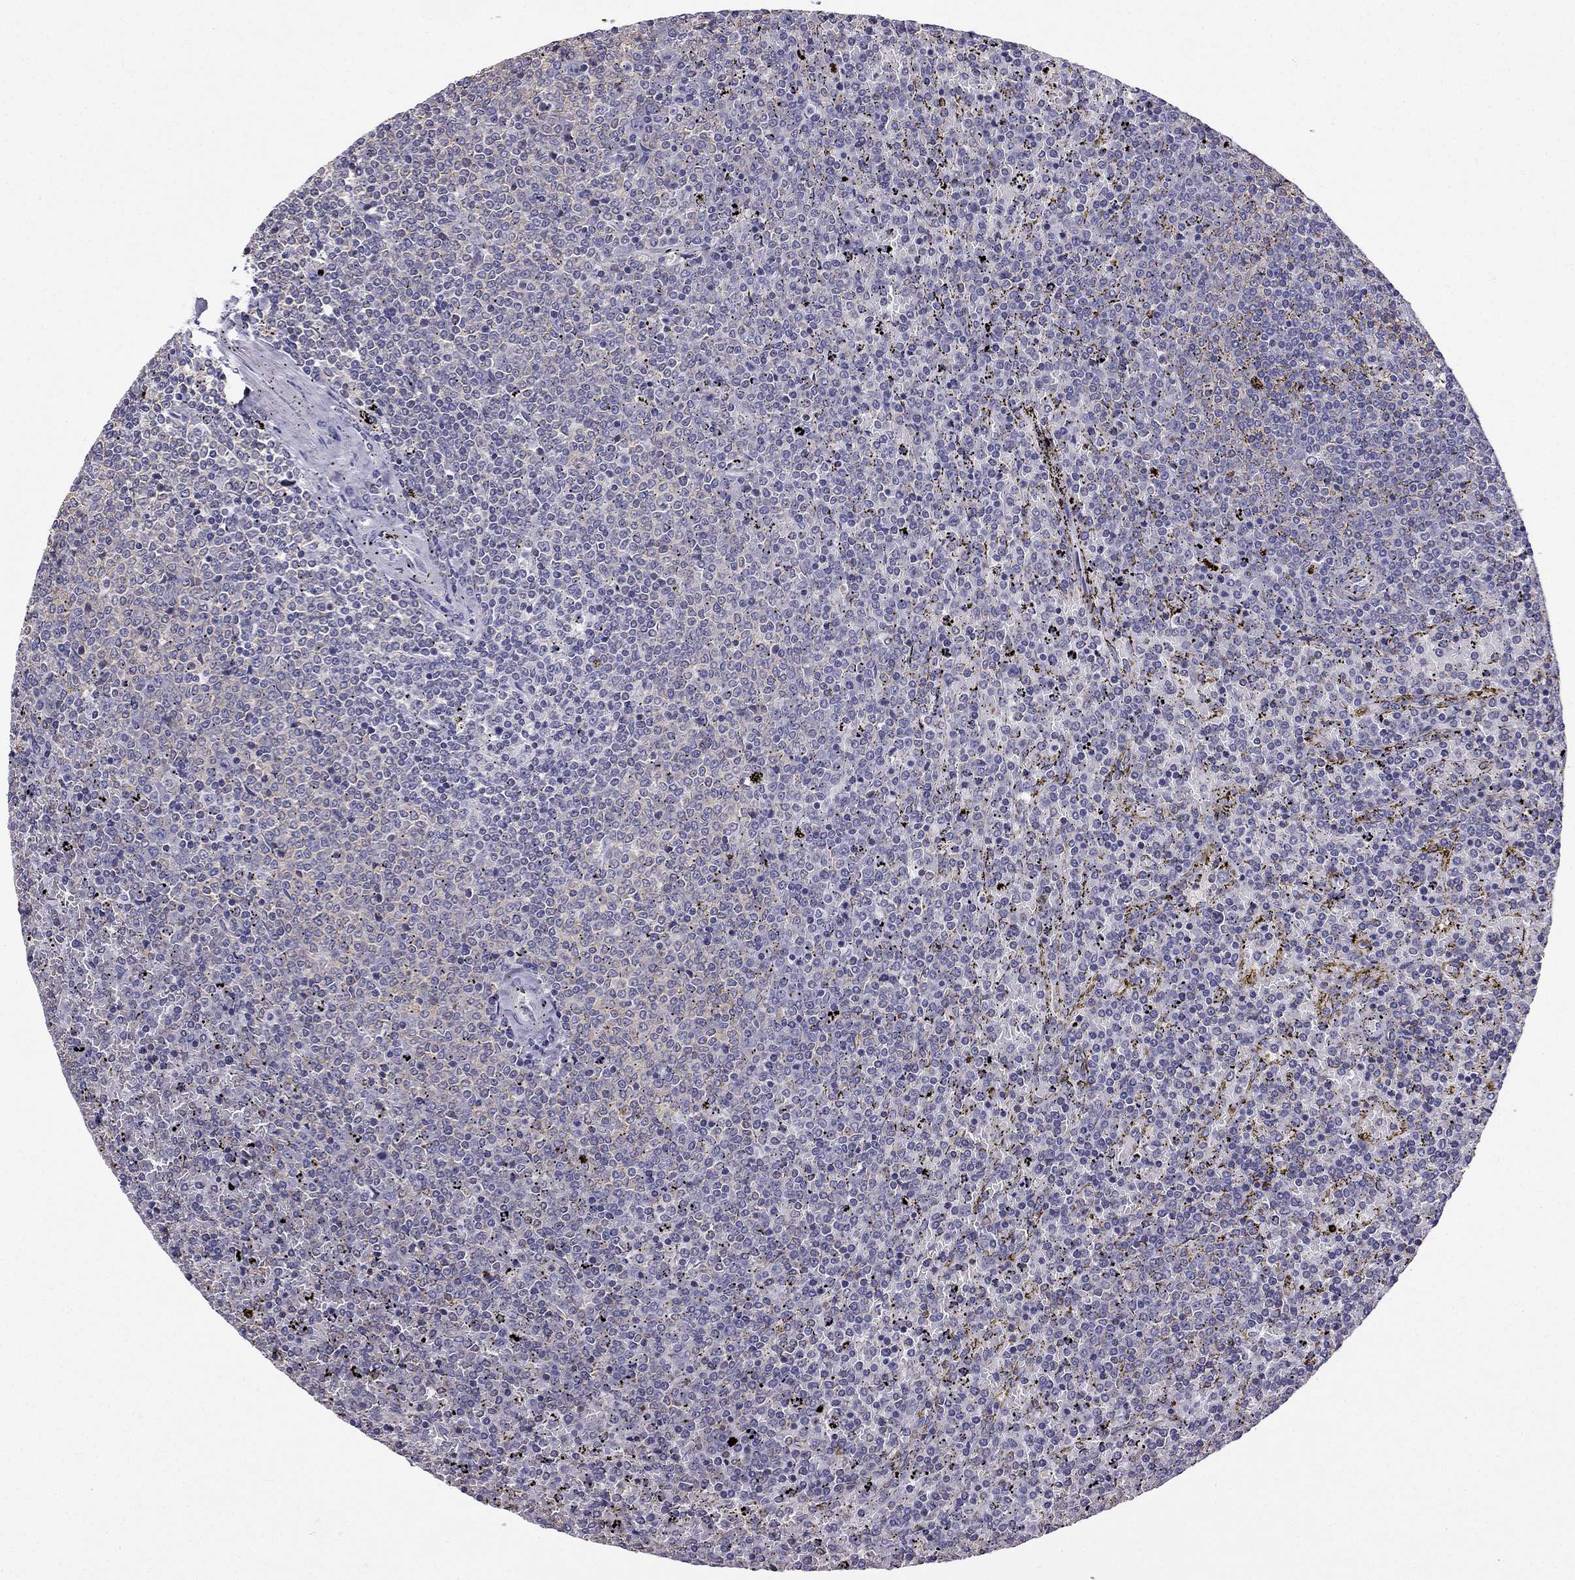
{"staining": {"intensity": "negative", "quantity": "none", "location": "none"}, "tissue": "lymphoma", "cell_type": "Tumor cells", "image_type": "cancer", "snomed": [{"axis": "morphology", "description": "Malignant lymphoma, non-Hodgkin's type, Low grade"}, {"axis": "topography", "description": "Spleen"}], "caption": "Malignant lymphoma, non-Hodgkin's type (low-grade) was stained to show a protein in brown. There is no significant positivity in tumor cells. Nuclei are stained in blue.", "gene": "CCK", "patient": {"sex": "female", "age": 77}}